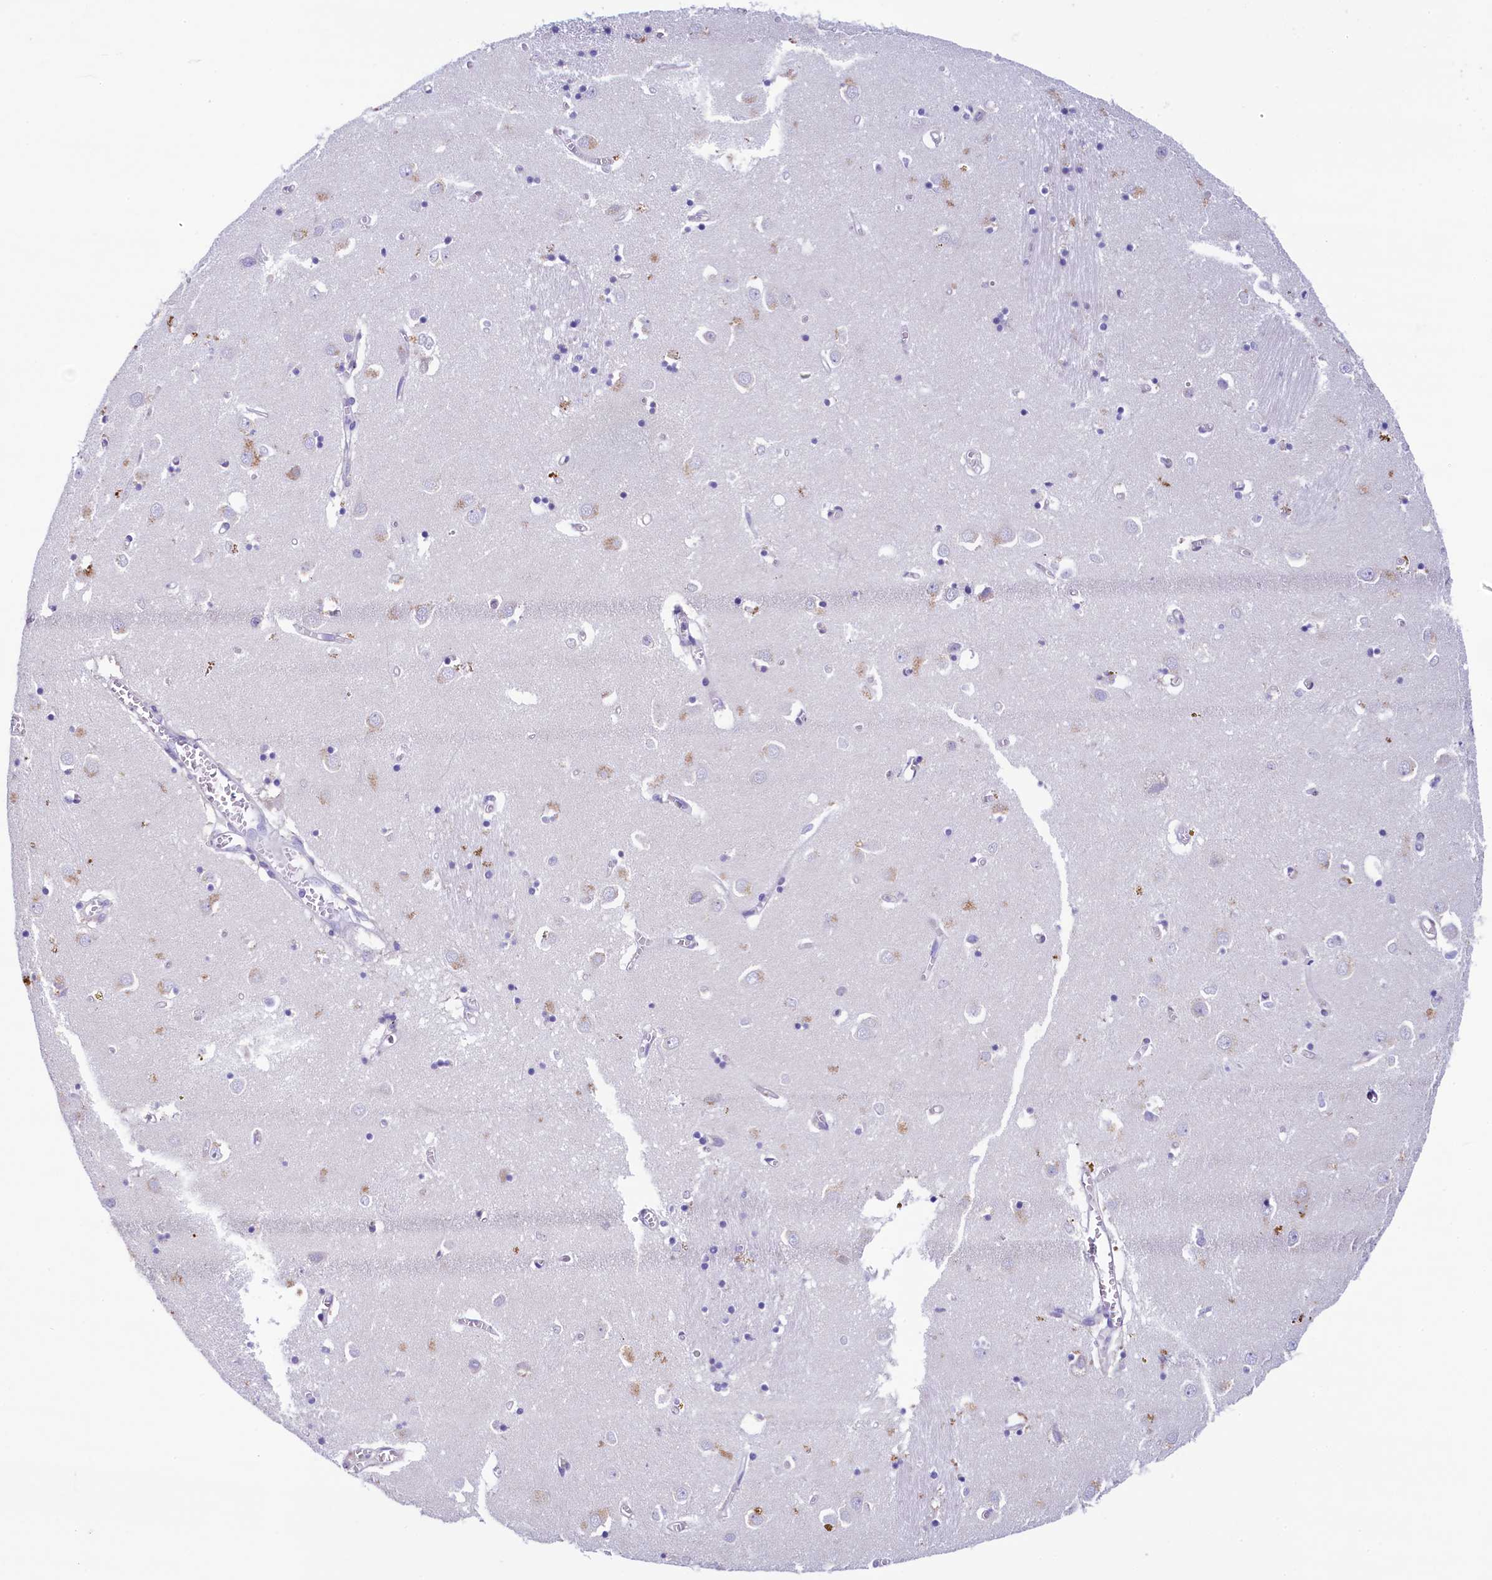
{"staining": {"intensity": "negative", "quantity": "none", "location": "none"}, "tissue": "caudate", "cell_type": "Glial cells", "image_type": "normal", "snomed": [{"axis": "morphology", "description": "Normal tissue, NOS"}, {"axis": "topography", "description": "Lateral ventricle wall"}], "caption": "Immunohistochemistry image of unremarkable caudate stained for a protein (brown), which reveals no expression in glial cells. (Stains: DAB immunohistochemistry with hematoxylin counter stain, Microscopy: brightfield microscopy at high magnification).", "gene": "KRBOX5", "patient": {"sex": "male", "age": 70}}